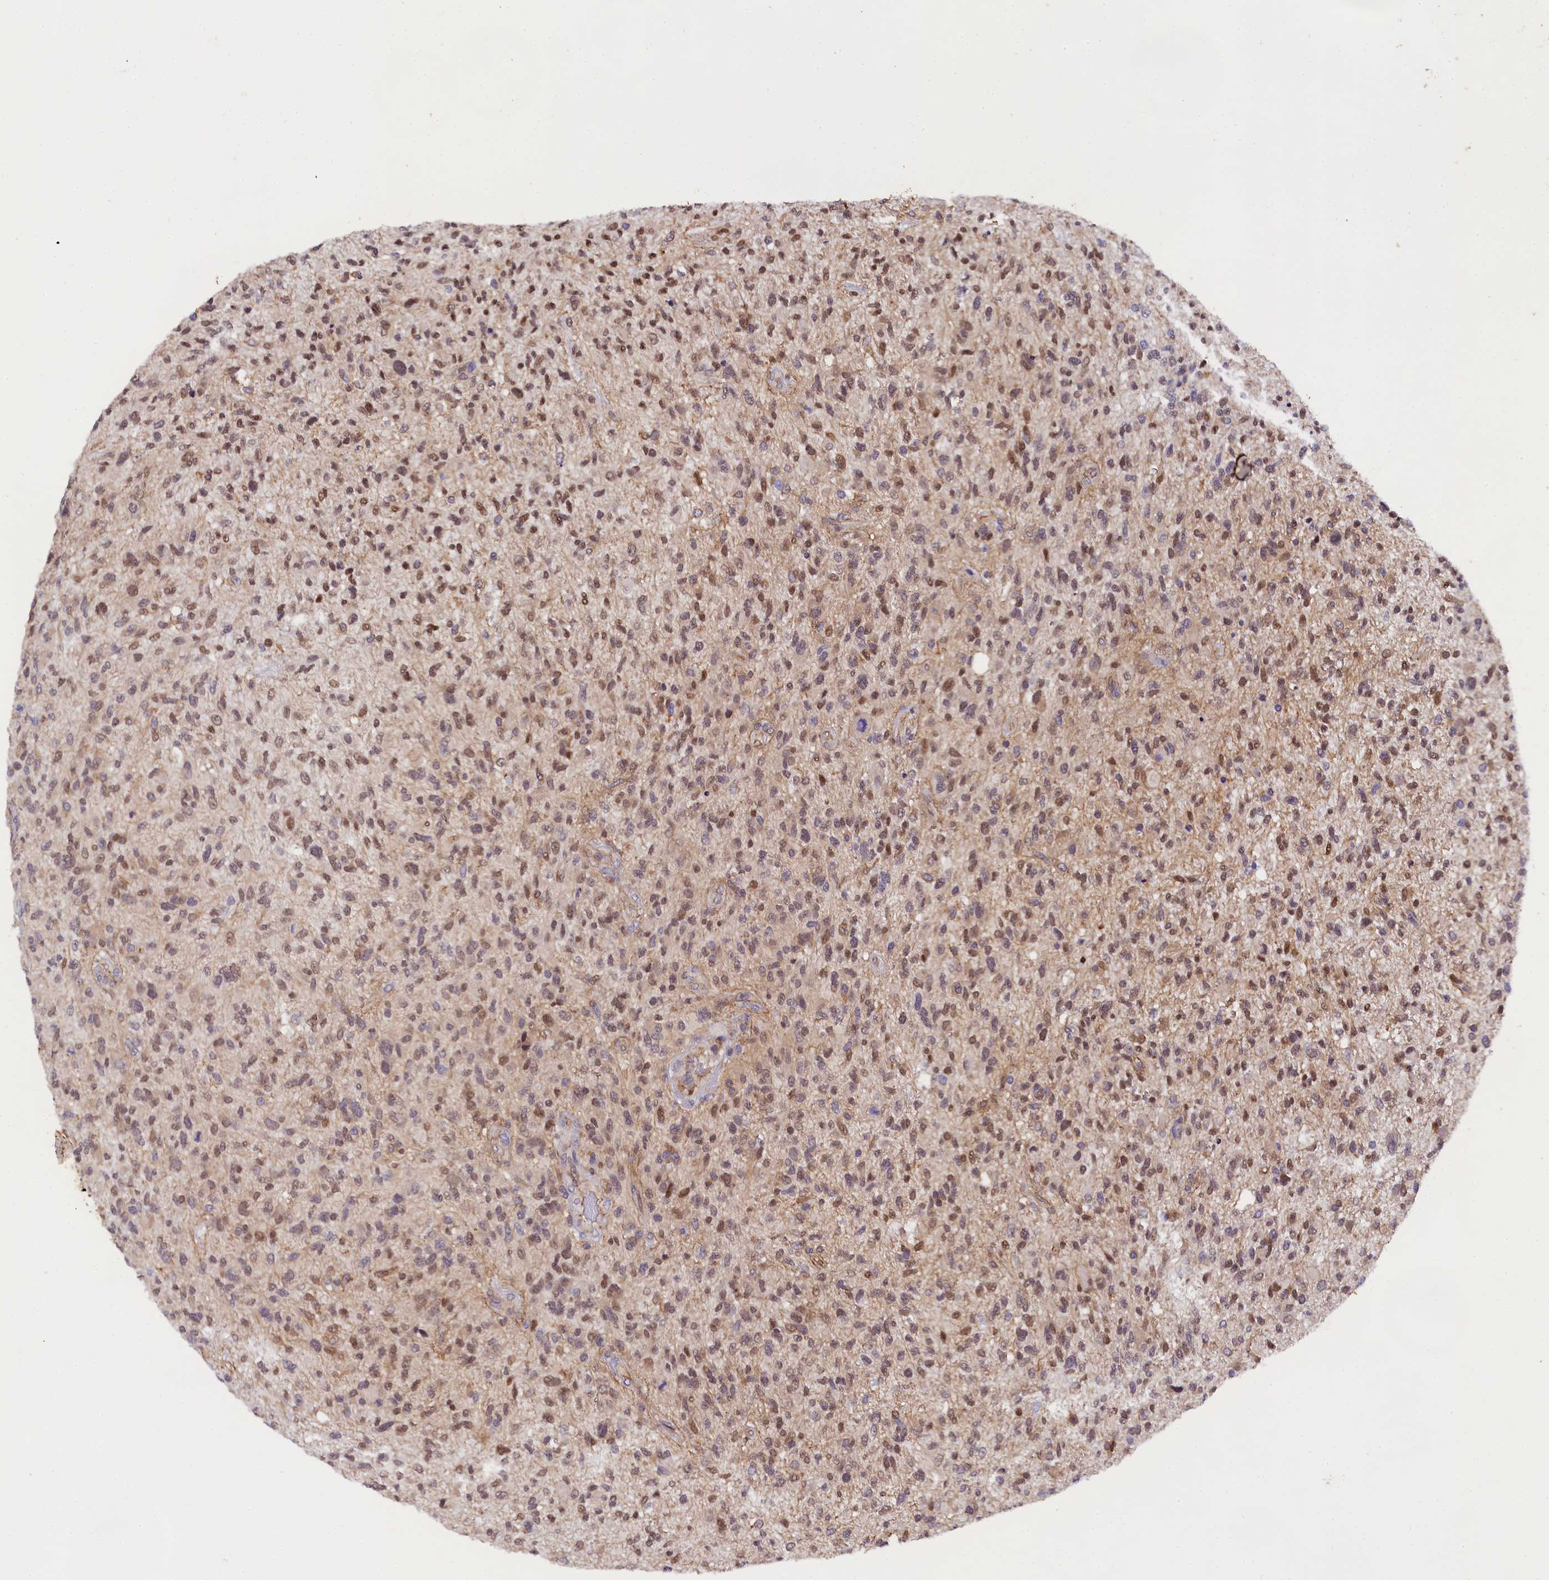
{"staining": {"intensity": "moderate", "quantity": ">75%", "location": "nuclear"}, "tissue": "glioma", "cell_type": "Tumor cells", "image_type": "cancer", "snomed": [{"axis": "morphology", "description": "Glioma, malignant, High grade"}, {"axis": "topography", "description": "Brain"}], "caption": "About >75% of tumor cells in human malignant glioma (high-grade) display moderate nuclear protein expression as visualized by brown immunohistochemical staining.", "gene": "SP4", "patient": {"sex": "male", "age": 47}}